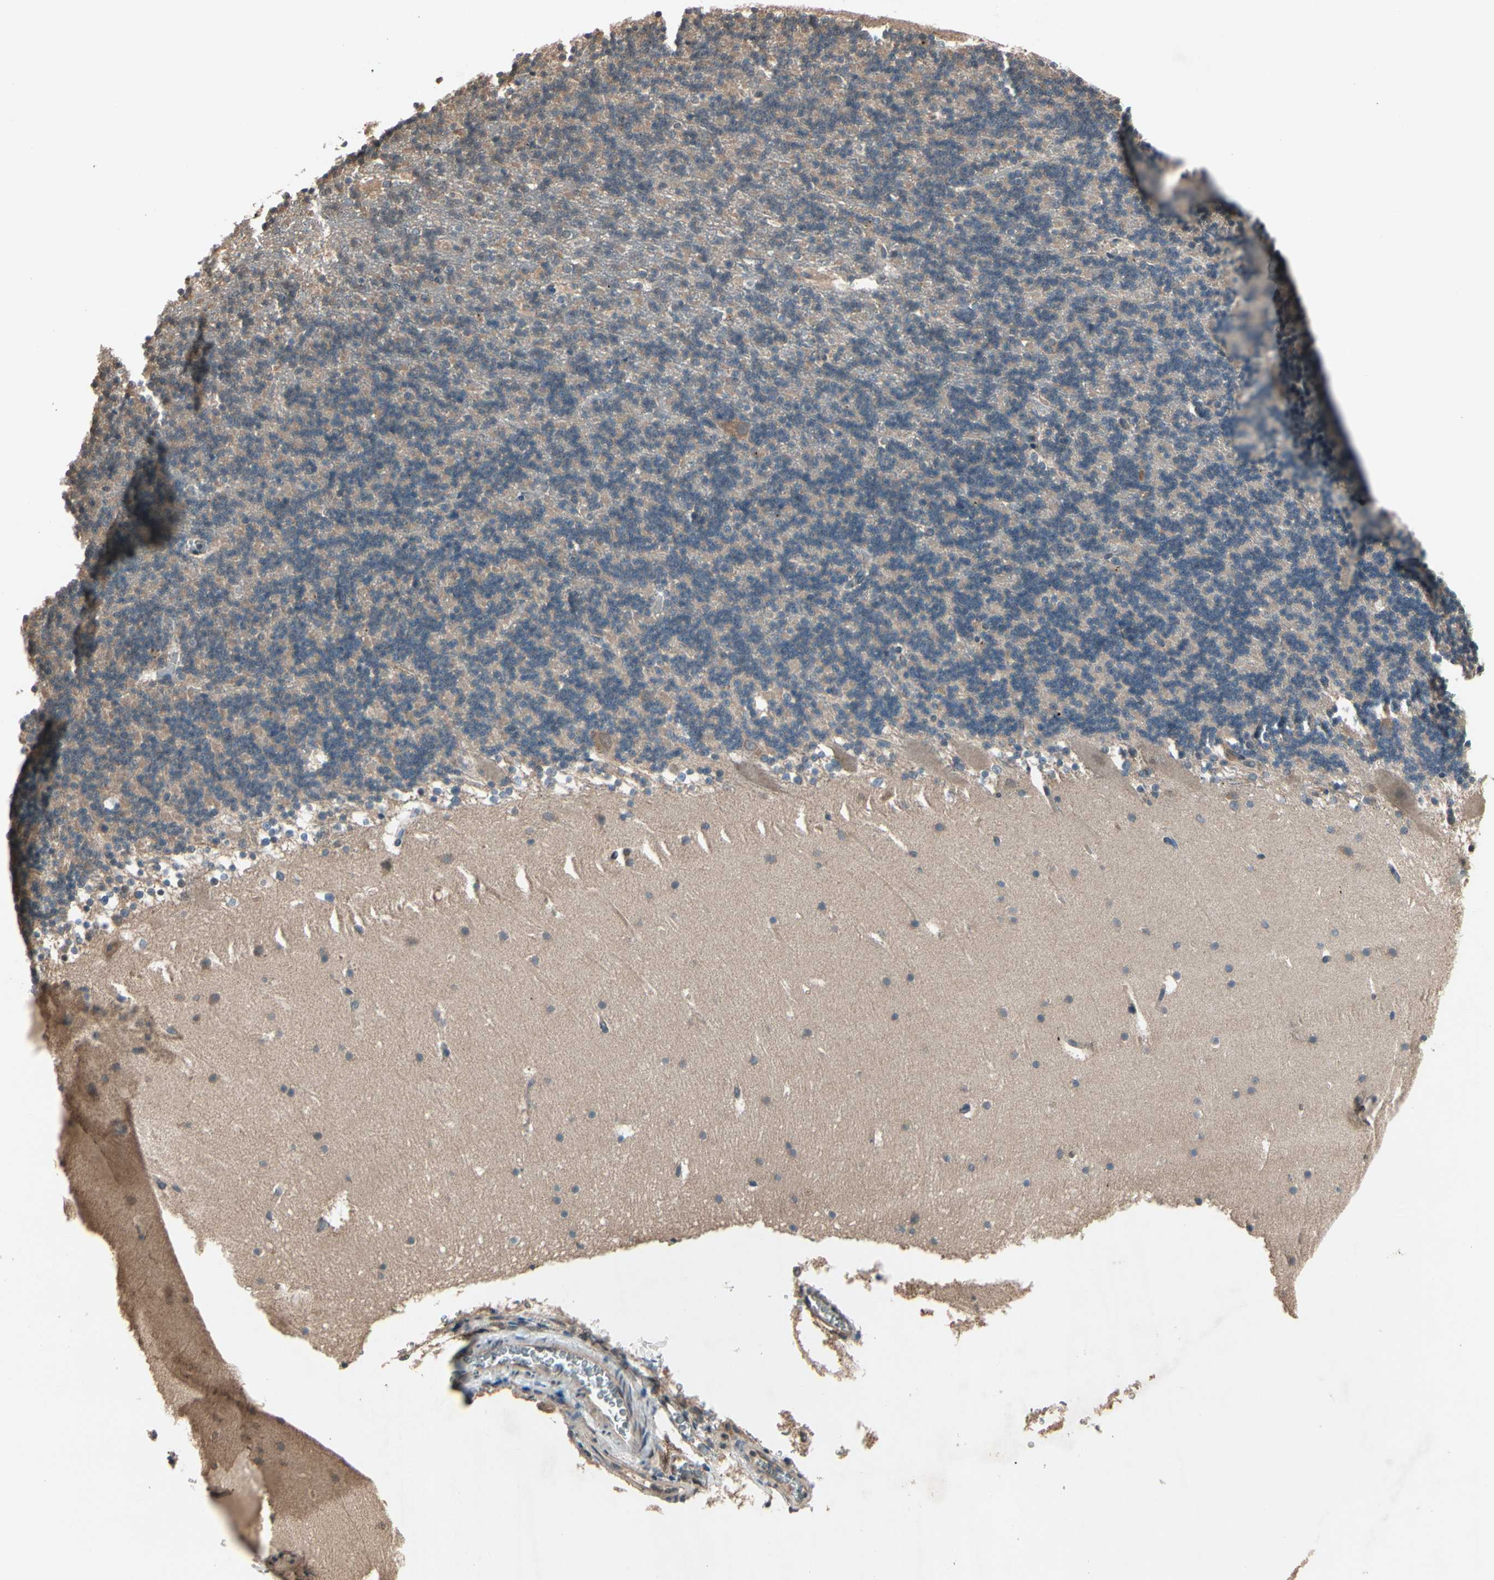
{"staining": {"intensity": "weak", "quantity": "25%-75%", "location": "cytoplasmic/membranous"}, "tissue": "cerebellum", "cell_type": "Cells in granular layer", "image_type": "normal", "snomed": [{"axis": "morphology", "description": "Normal tissue, NOS"}, {"axis": "topography", "description": "Cerebellum"}], "caption": "The histopathology image displays a brown stain indicating the presence of a protein in the cytoplasmic/membranous of cells in granular layer in cerebellum. The staining is performed using DAB (3,3'-diaminobenzidine) brown chromogen to label protein expression. The nuclei are counter-stained blue using hematoxylin.", "gene": "PNPLA7", "patient": {"sex": "male", "age": 45}}